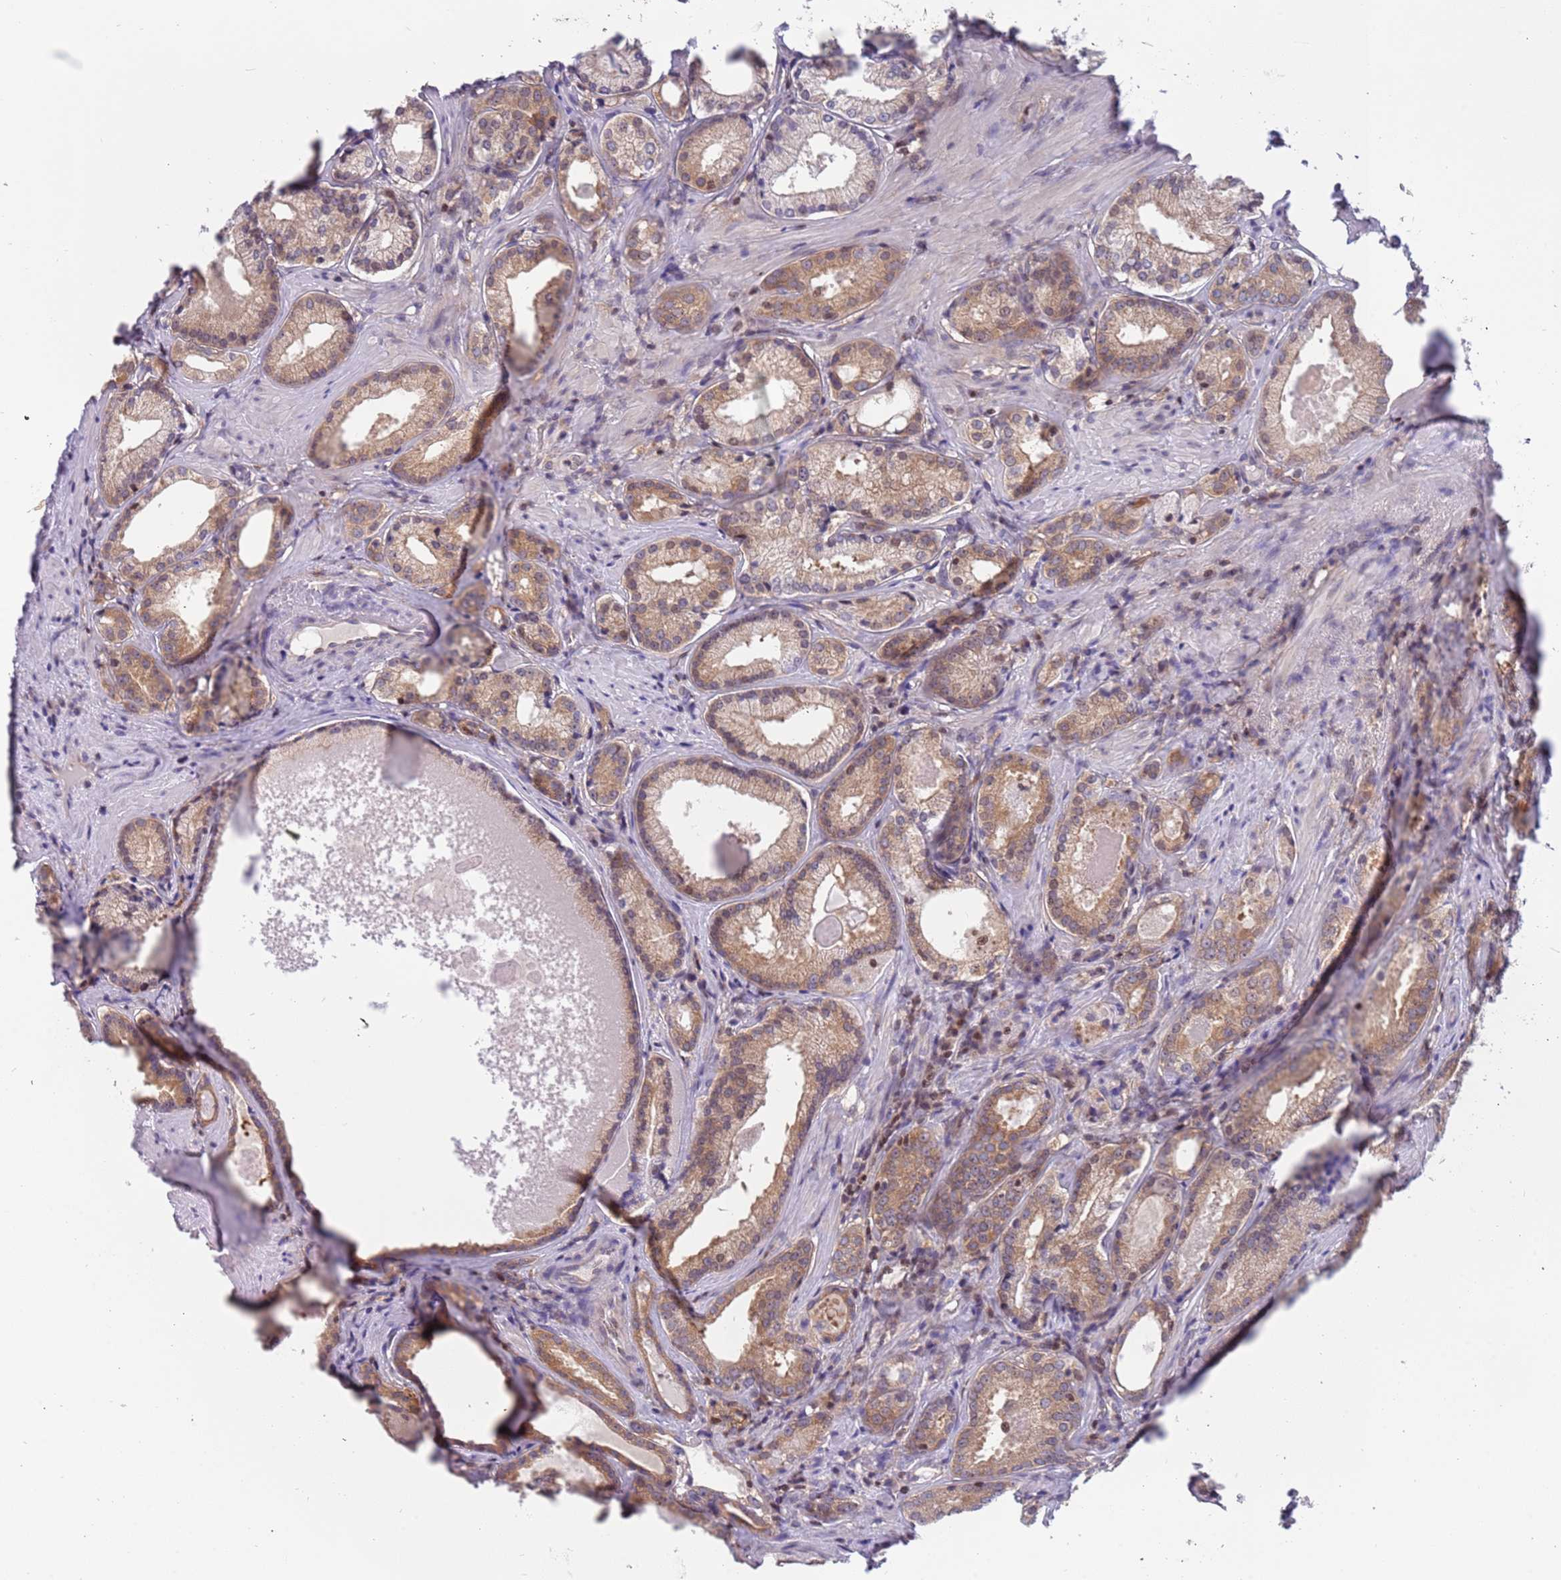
{"staining": {"intensity": "moderate", "quantity": ">75%", "location": "cytoplasmic/membranous"}, "tissue": "prostate cancer", "cell_type": "Tumor cells", "image_type": "cancer", "snomed": [{"axis": "morphology", "description": "Adenocarcinoma, Low grade"}, {"axis": "topography", "description": "Prostate"}], "caption": "This is a histology image of immunohistochemistry staining of prostate cancer (low-grade adenocarcinoma), which shows moderate staining in the cytoplasmic/membranous of tumor cells.", "gene": "ARHGEF5", "patient": {"sex": "male", "age": 57}}